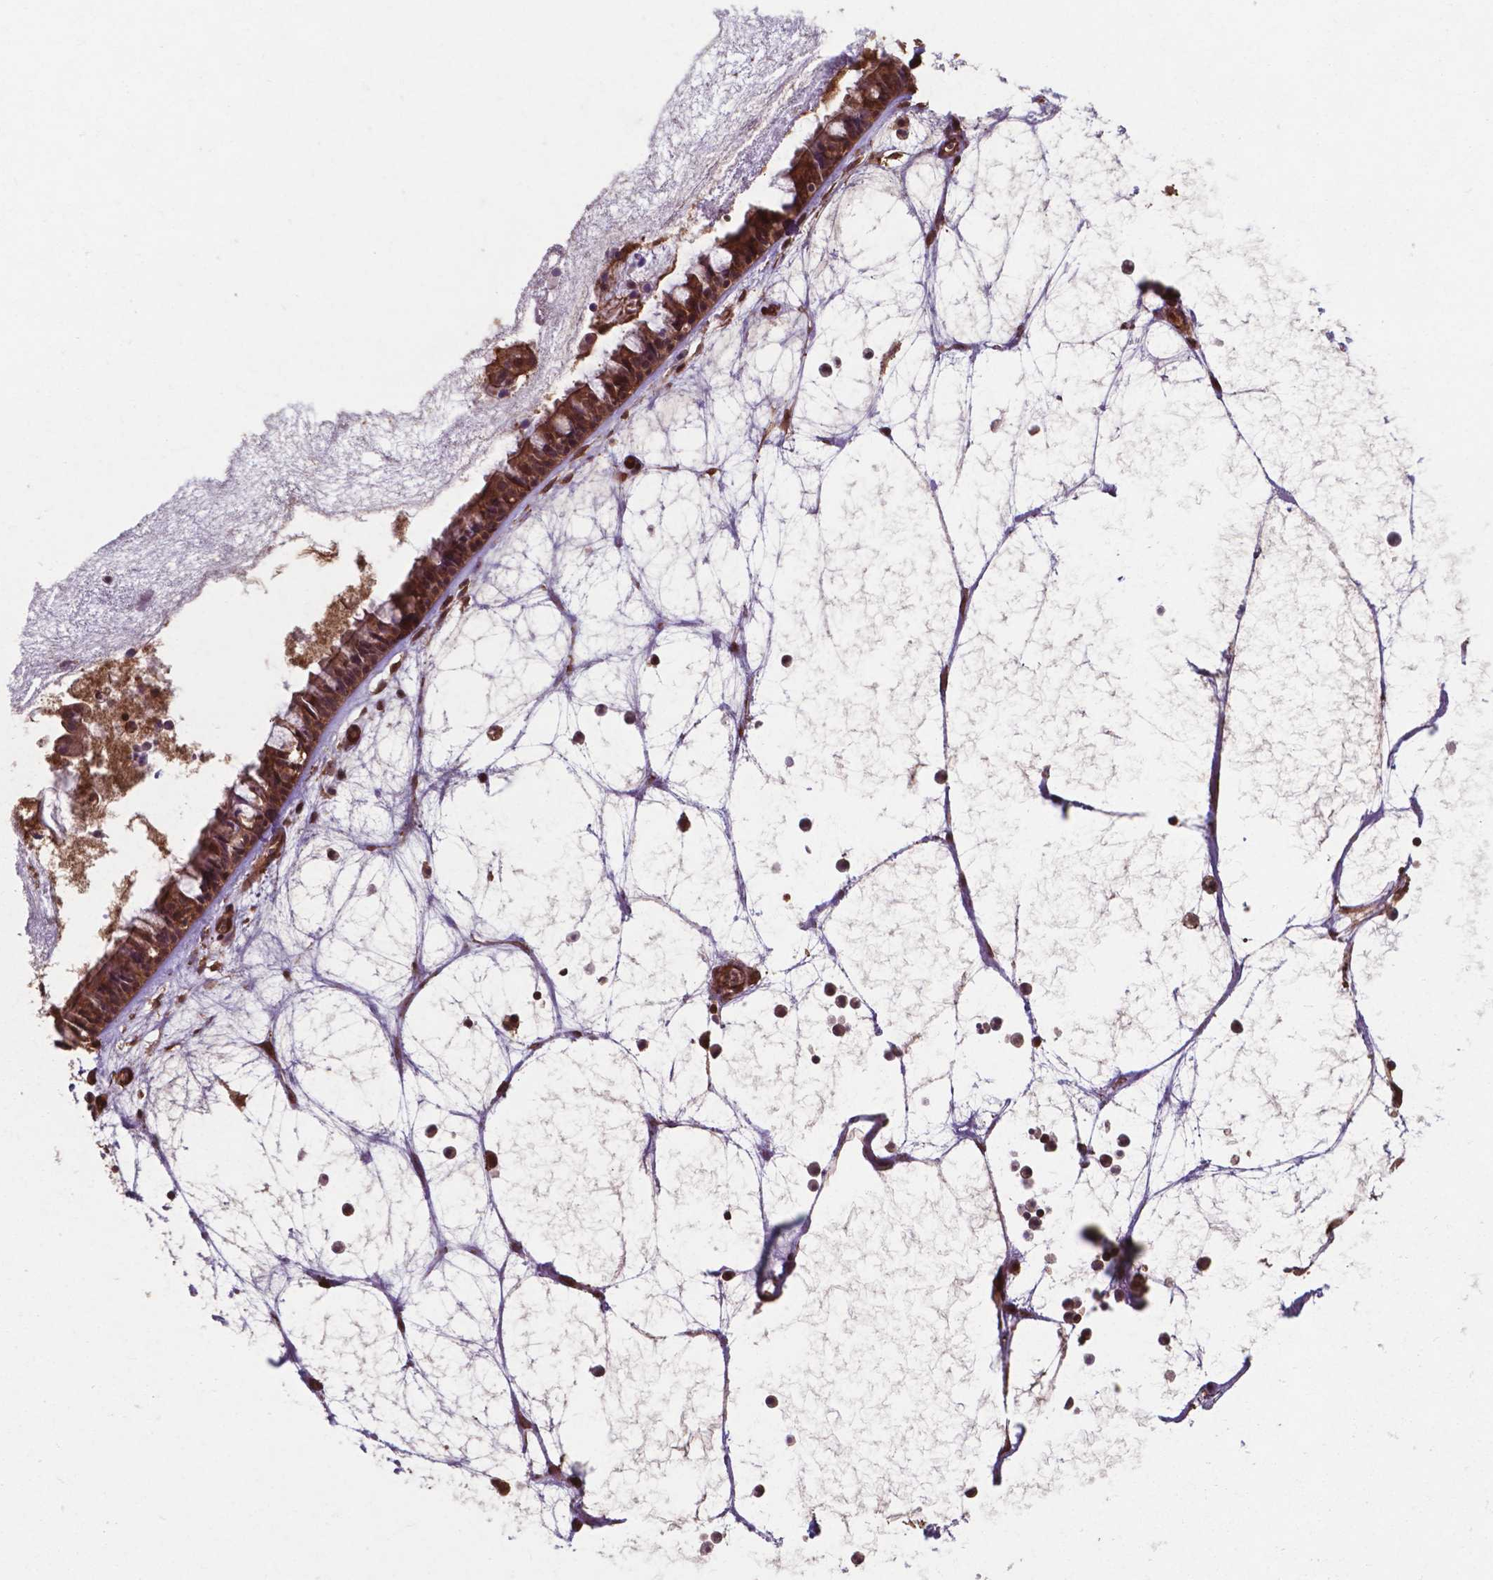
{"staining": {"intensity": "strong", "quantity": ">75%", "location": "cytoplasmic/membranous,nuclear"}, "tissue": "nasopharynx", "cell_type": "Respiratory epithelial cells", "image_type": "normal", "snomed": [{"axis": "morphology", "description": "Normal tissue, NOS"}, {"axis": "topography", "description": "Nasopharynx"}], "caption": "IHC staining of benign nasopharynx, which demonstrates high levels of strong cytoplasmic/membranous,nuclear expression in about >75% of respiratory epithelial cells indicating strong cytoplasmic/membranous,nuclear protein staining. The staining was performed using DAB (brown) for protein detection and nuclei were counterstained in hematoxylin (blue).", "gene": "CHP2", "patient": {"sex": "male", "age": 31}}